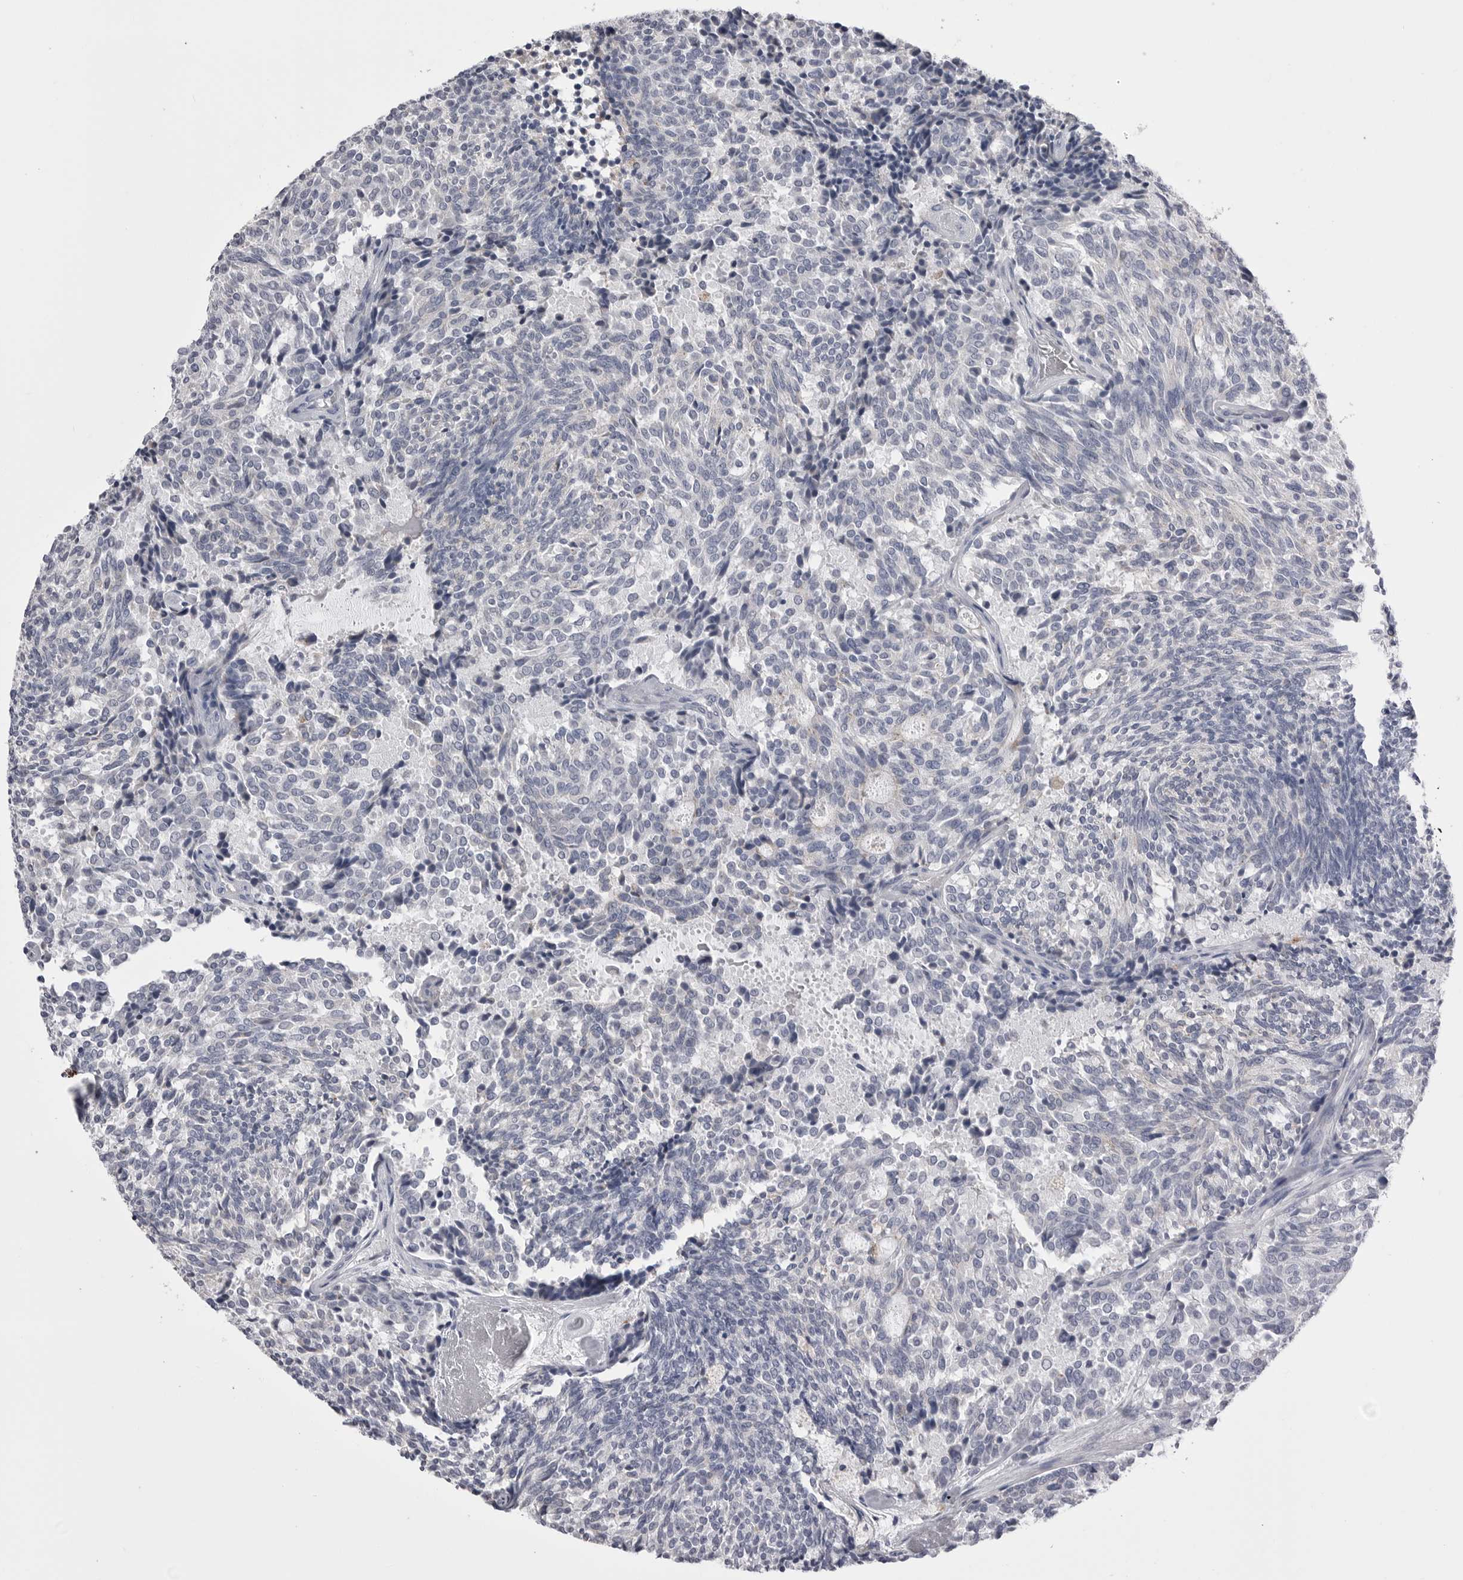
{"staining": {"intensity": "negative", "quantity": "none", "location": "none"}, "tissue": "carcinoid", "cell_type": "Tumor cells", "image_type": "cancer", "snomed": [{"axis": "morphology", "description": "Carcinoid, malignant, NOS"}, {"axis": "topography", "description": "Pancreas"}], "caption": "The photomicrograph displays no significant staining in tumor cells of carcinoid. (IHC, brightfield microscopy, high magnification).", "gene": "PSPN", "patient": {"sex": "female", "age": 54}}